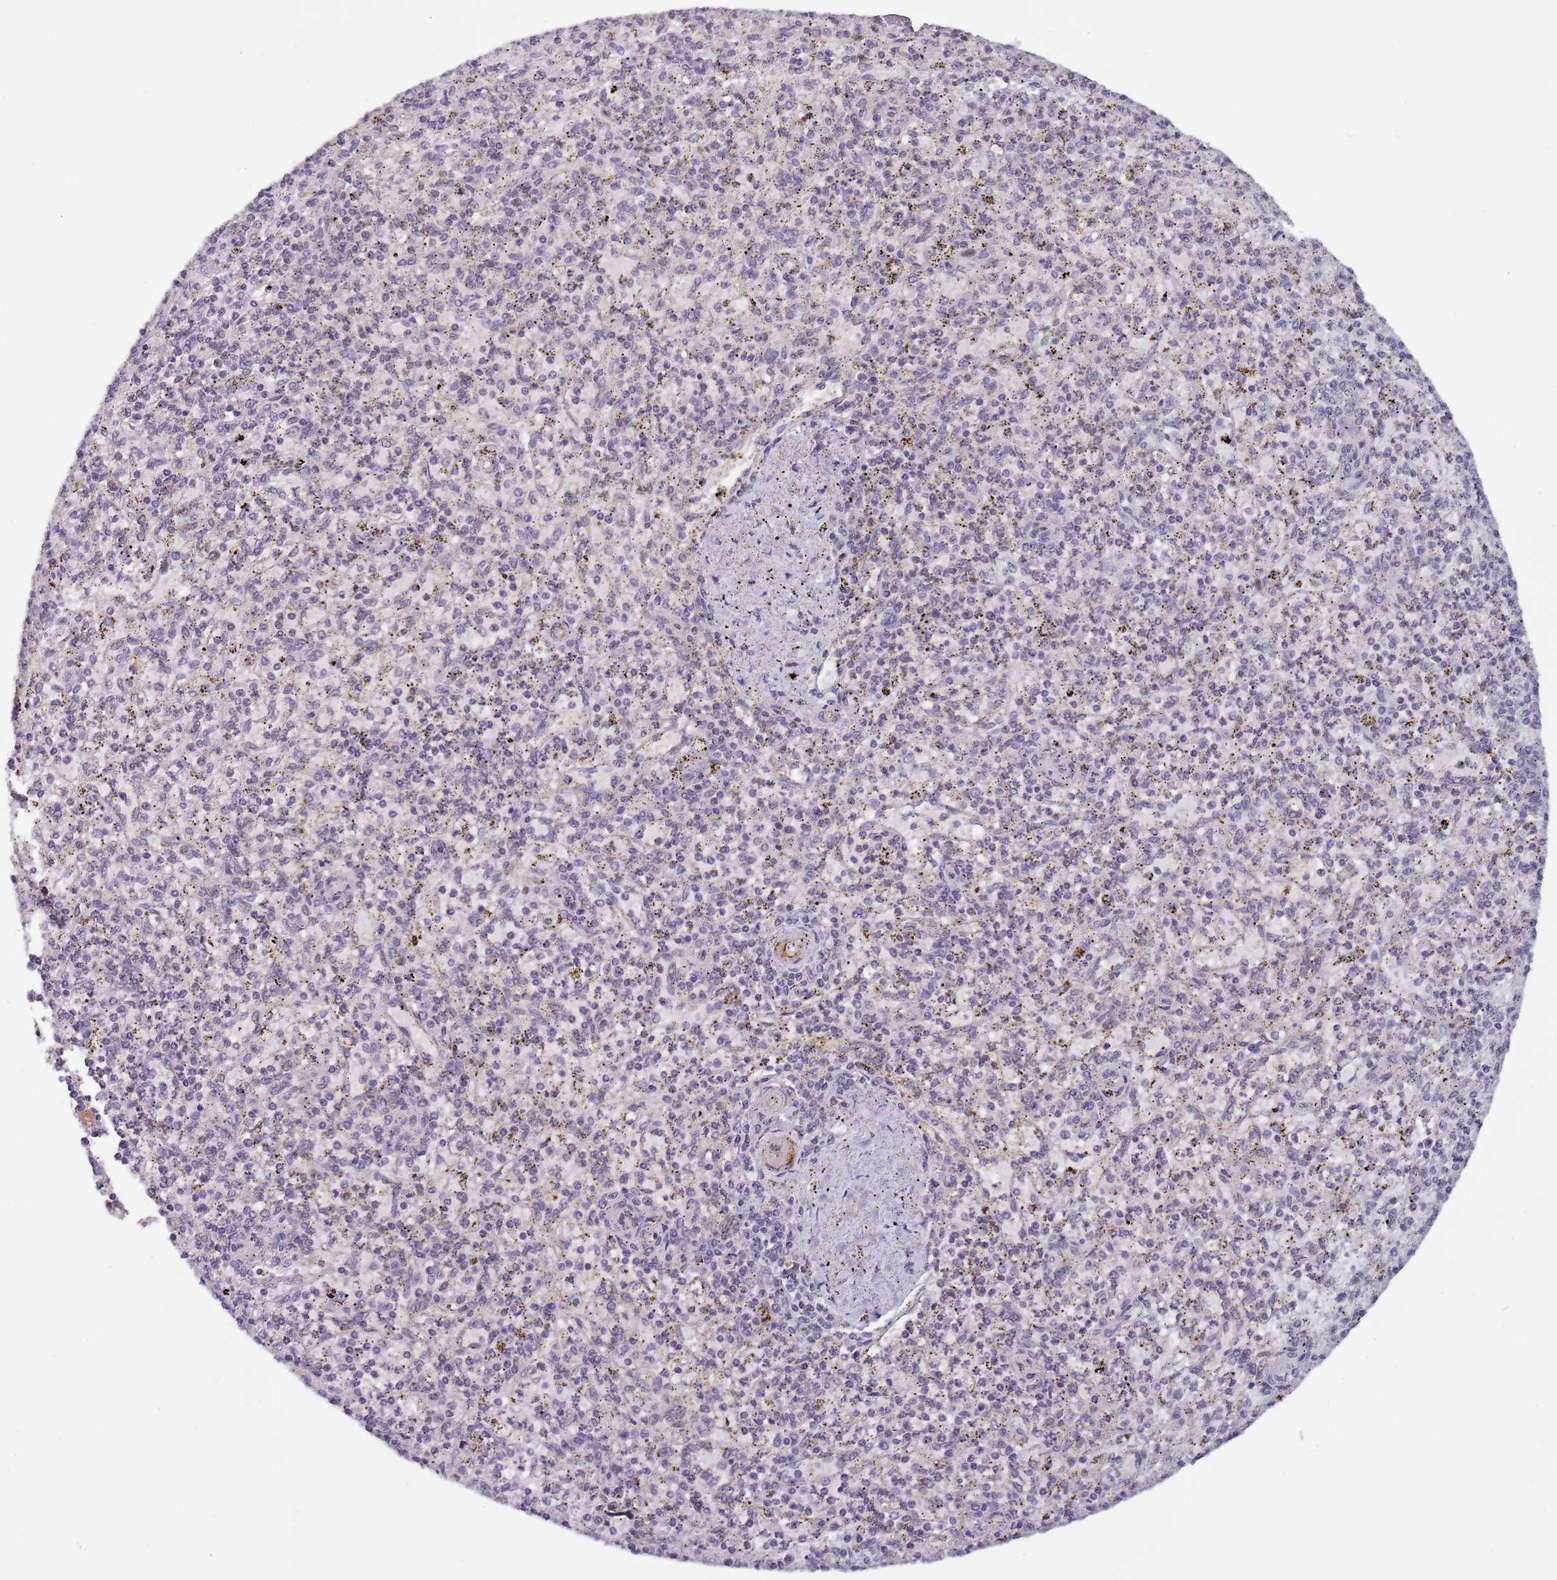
{"staining": {"intensity": "negative", "quantity": "none", "location": "none"}, "tissue": "spleen", "cell_type": "Cells in red pulp", "image_type": "normal", "snomed": [{"axis": "morphology", "description": "Normal tissue, NOS"}, {"axis": "topography", "description": "Spleen"}], "caption": "The micrograph reveals no significant positivity in cells in red pulp of spleen.", "gene": "CIZ1", "patient": {"sex": "male", "age": 72}}